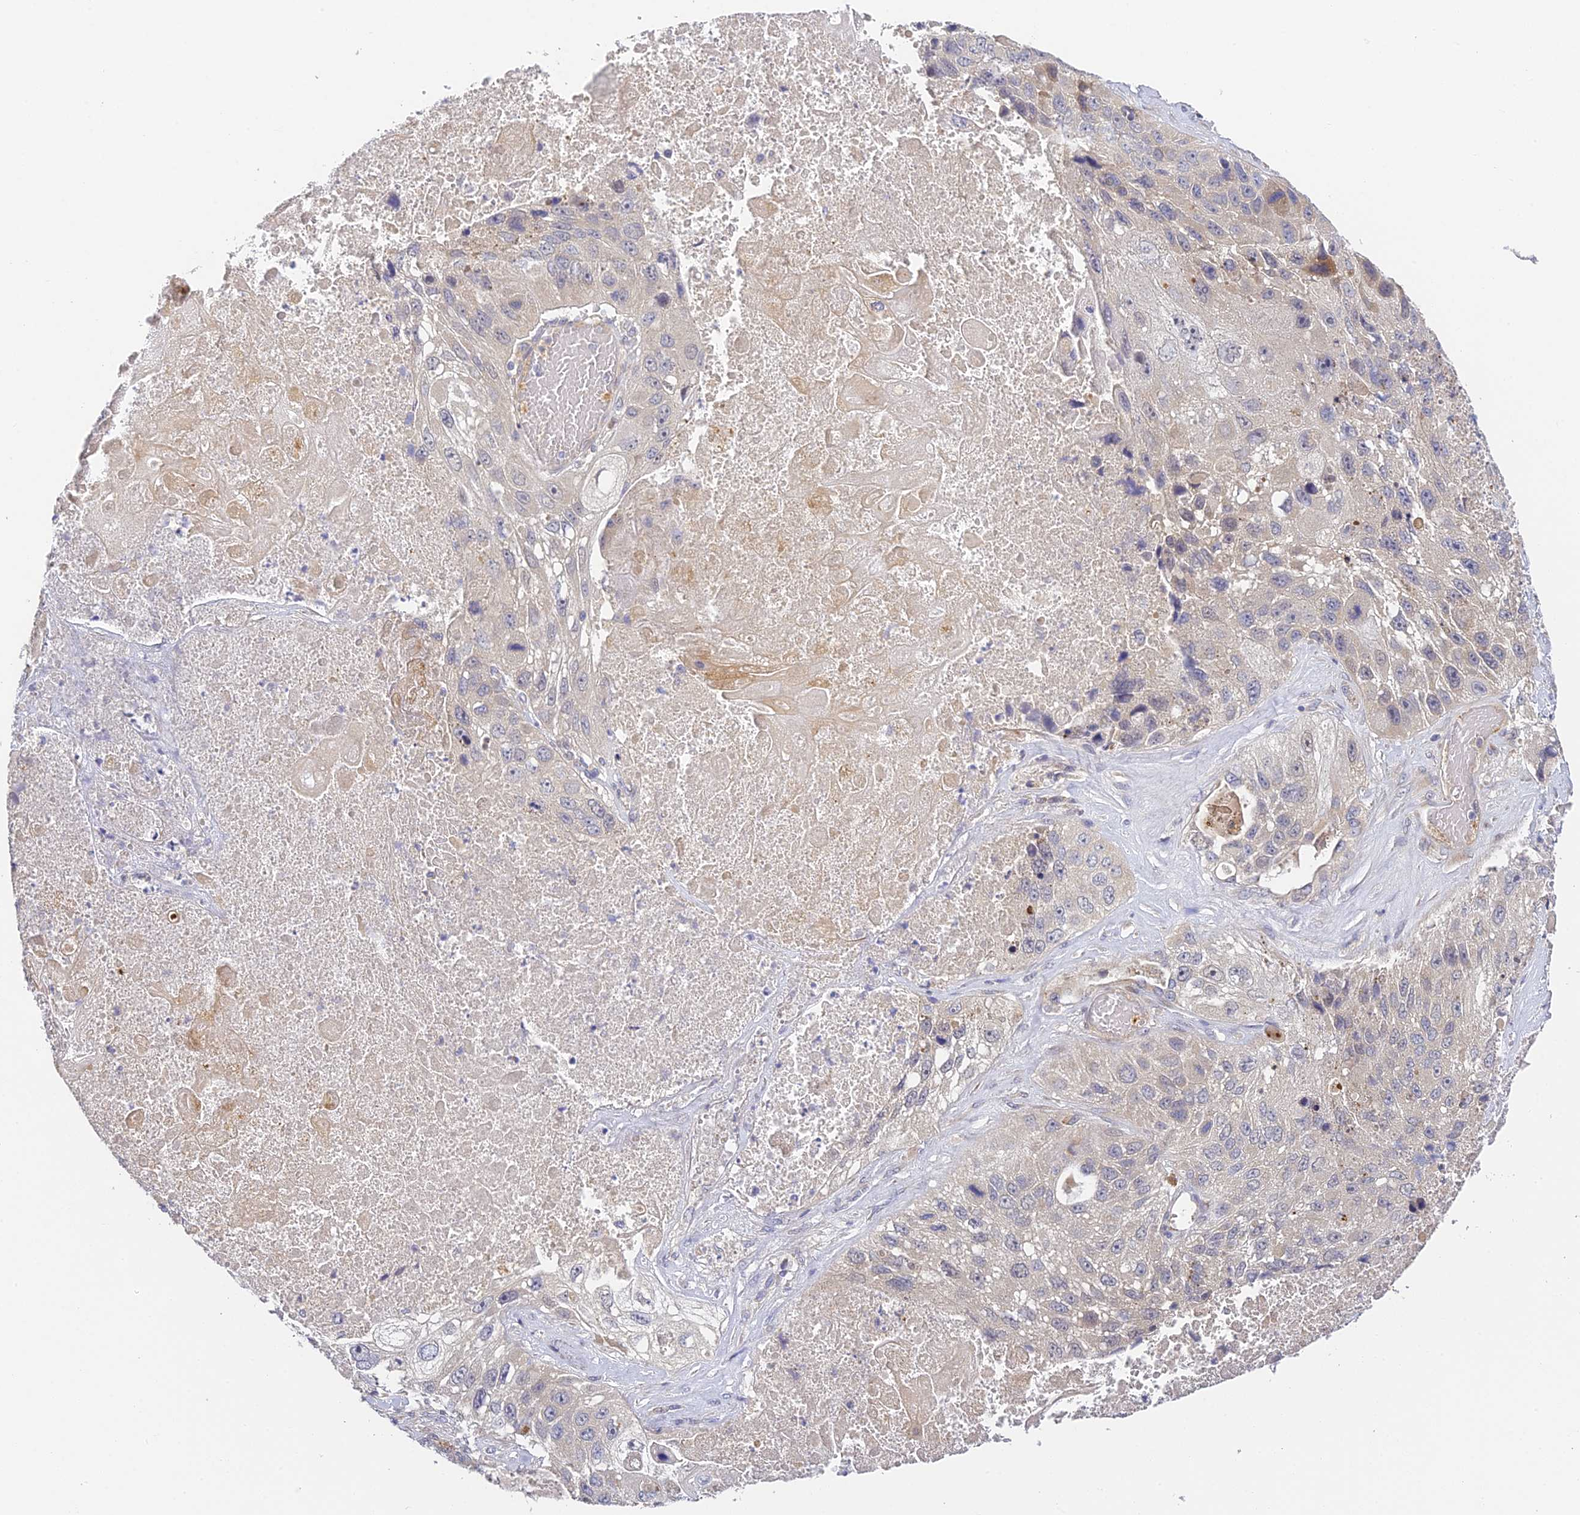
{"staining": {"intensity": "negative", "quantity": "none", "location": "none"}, "tissue": "lung cancer", "cell_type": "Tumor cells", "image_type": "cancer", "snomed": [{"axis": "morphology", "description": "Squamous cell carcinoma, NOS"}, {"axis": "topography", "description": "Lung"}], "caption": "IHC image of lung squamous cell carcinoma stained for a protein (brown), which displays no expression in tumor cells.", "gene": "DNAAF10", "patient": {"sex": "male", "age": 61}}